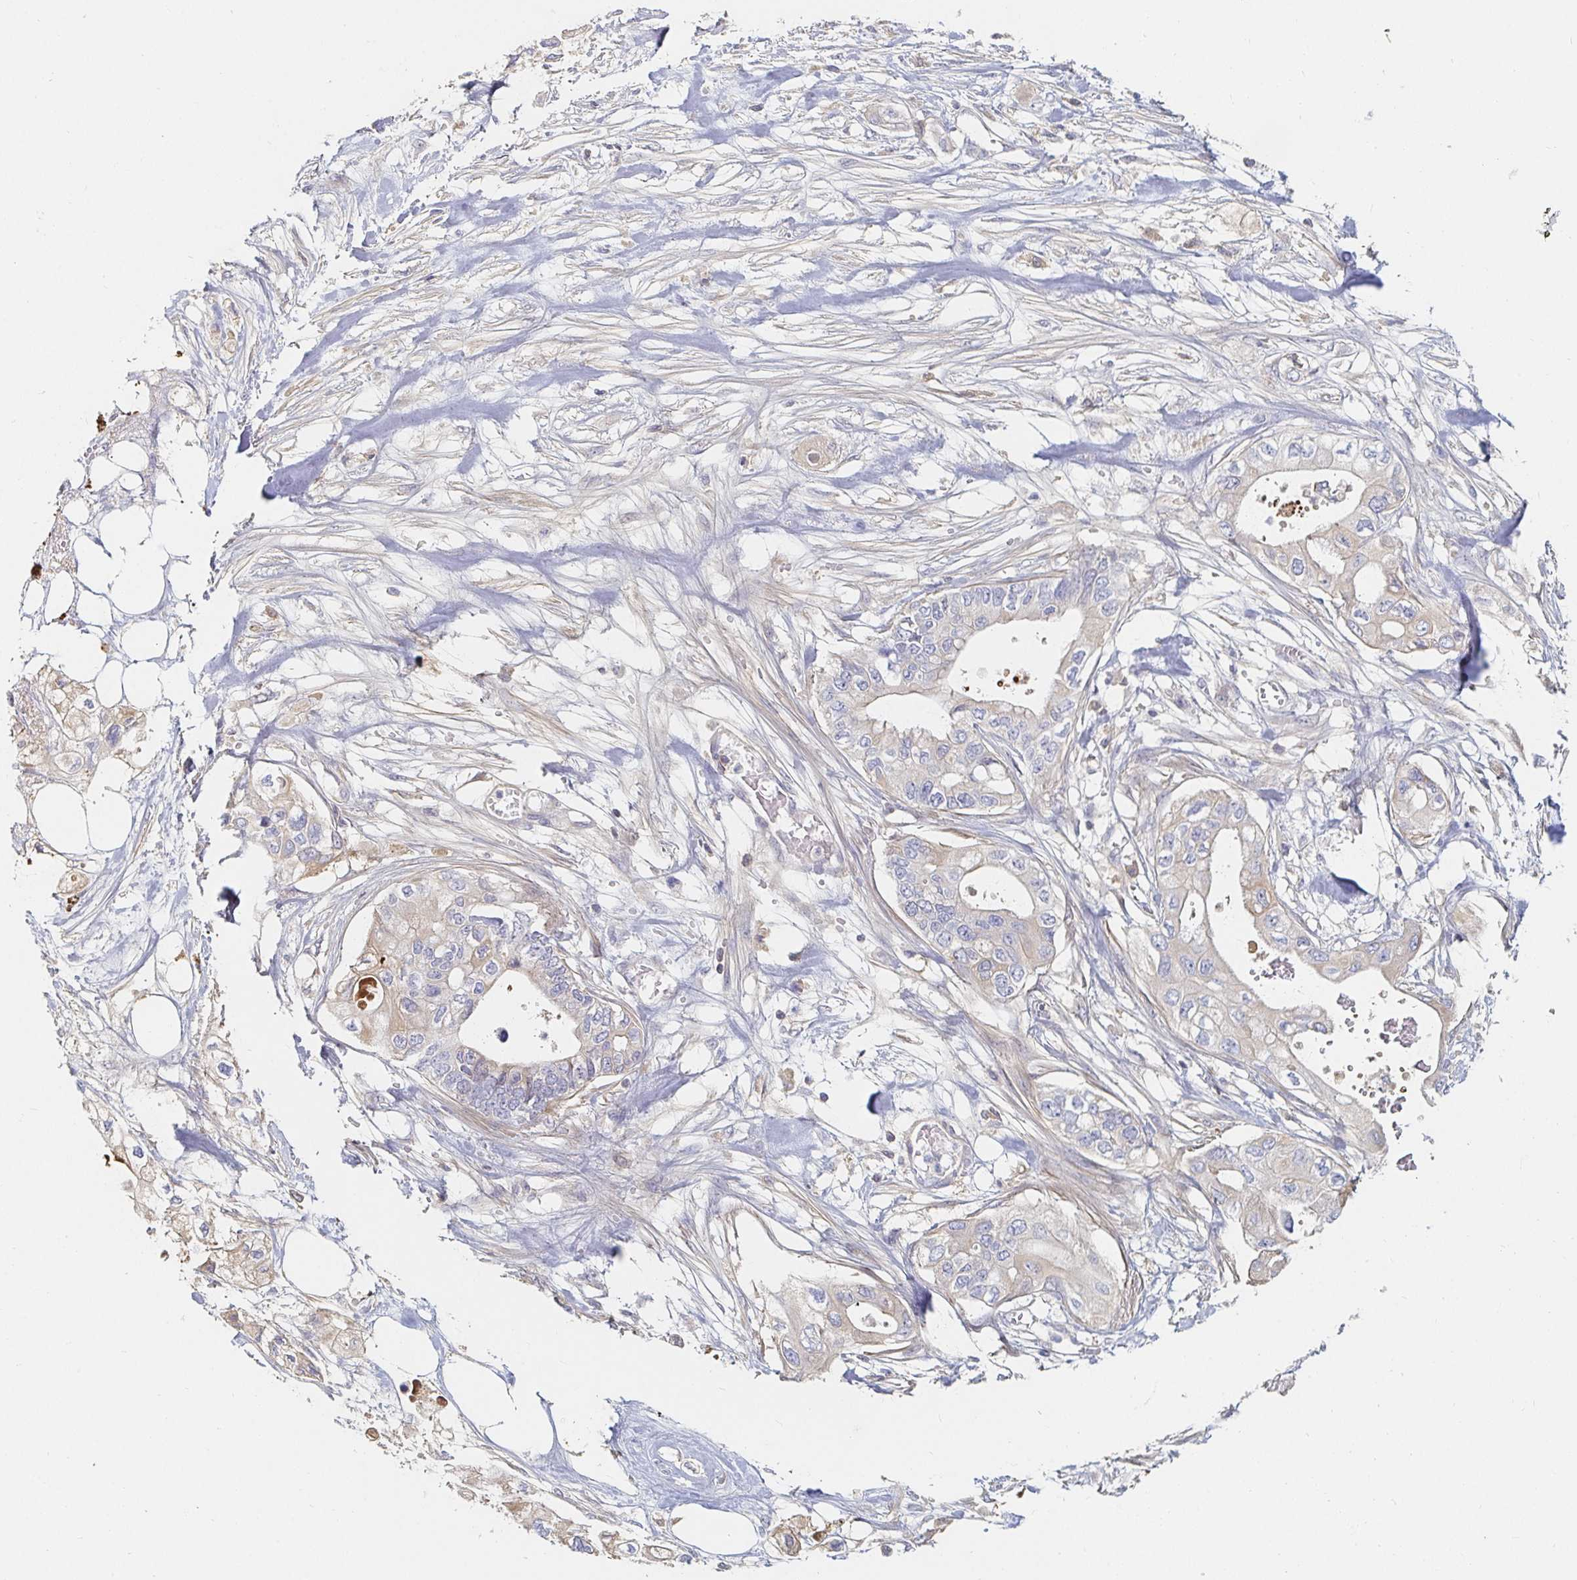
{"staining": {"intensity": "weak", "quantity": "<25%", "location": "cytoplasmic/membranous"}, "tissue": "pancreatic cancer", "cell_type": "Tumor cells", "image_type": "cancer", "snomed": [{"axis": "morphology", "description": "Adenocarcinoma, NOS"}, {"axis": "topography", "description": "Pancreas"}], "caption": "IHC photomicrograph of neoplastic tissue: human pancreatic cancer (adenocarcinoma) stained with DAB displays no significant protein positivity in tumor cells.", "gene": "NME9", "patient": {"sex": "female", "age": 63}}